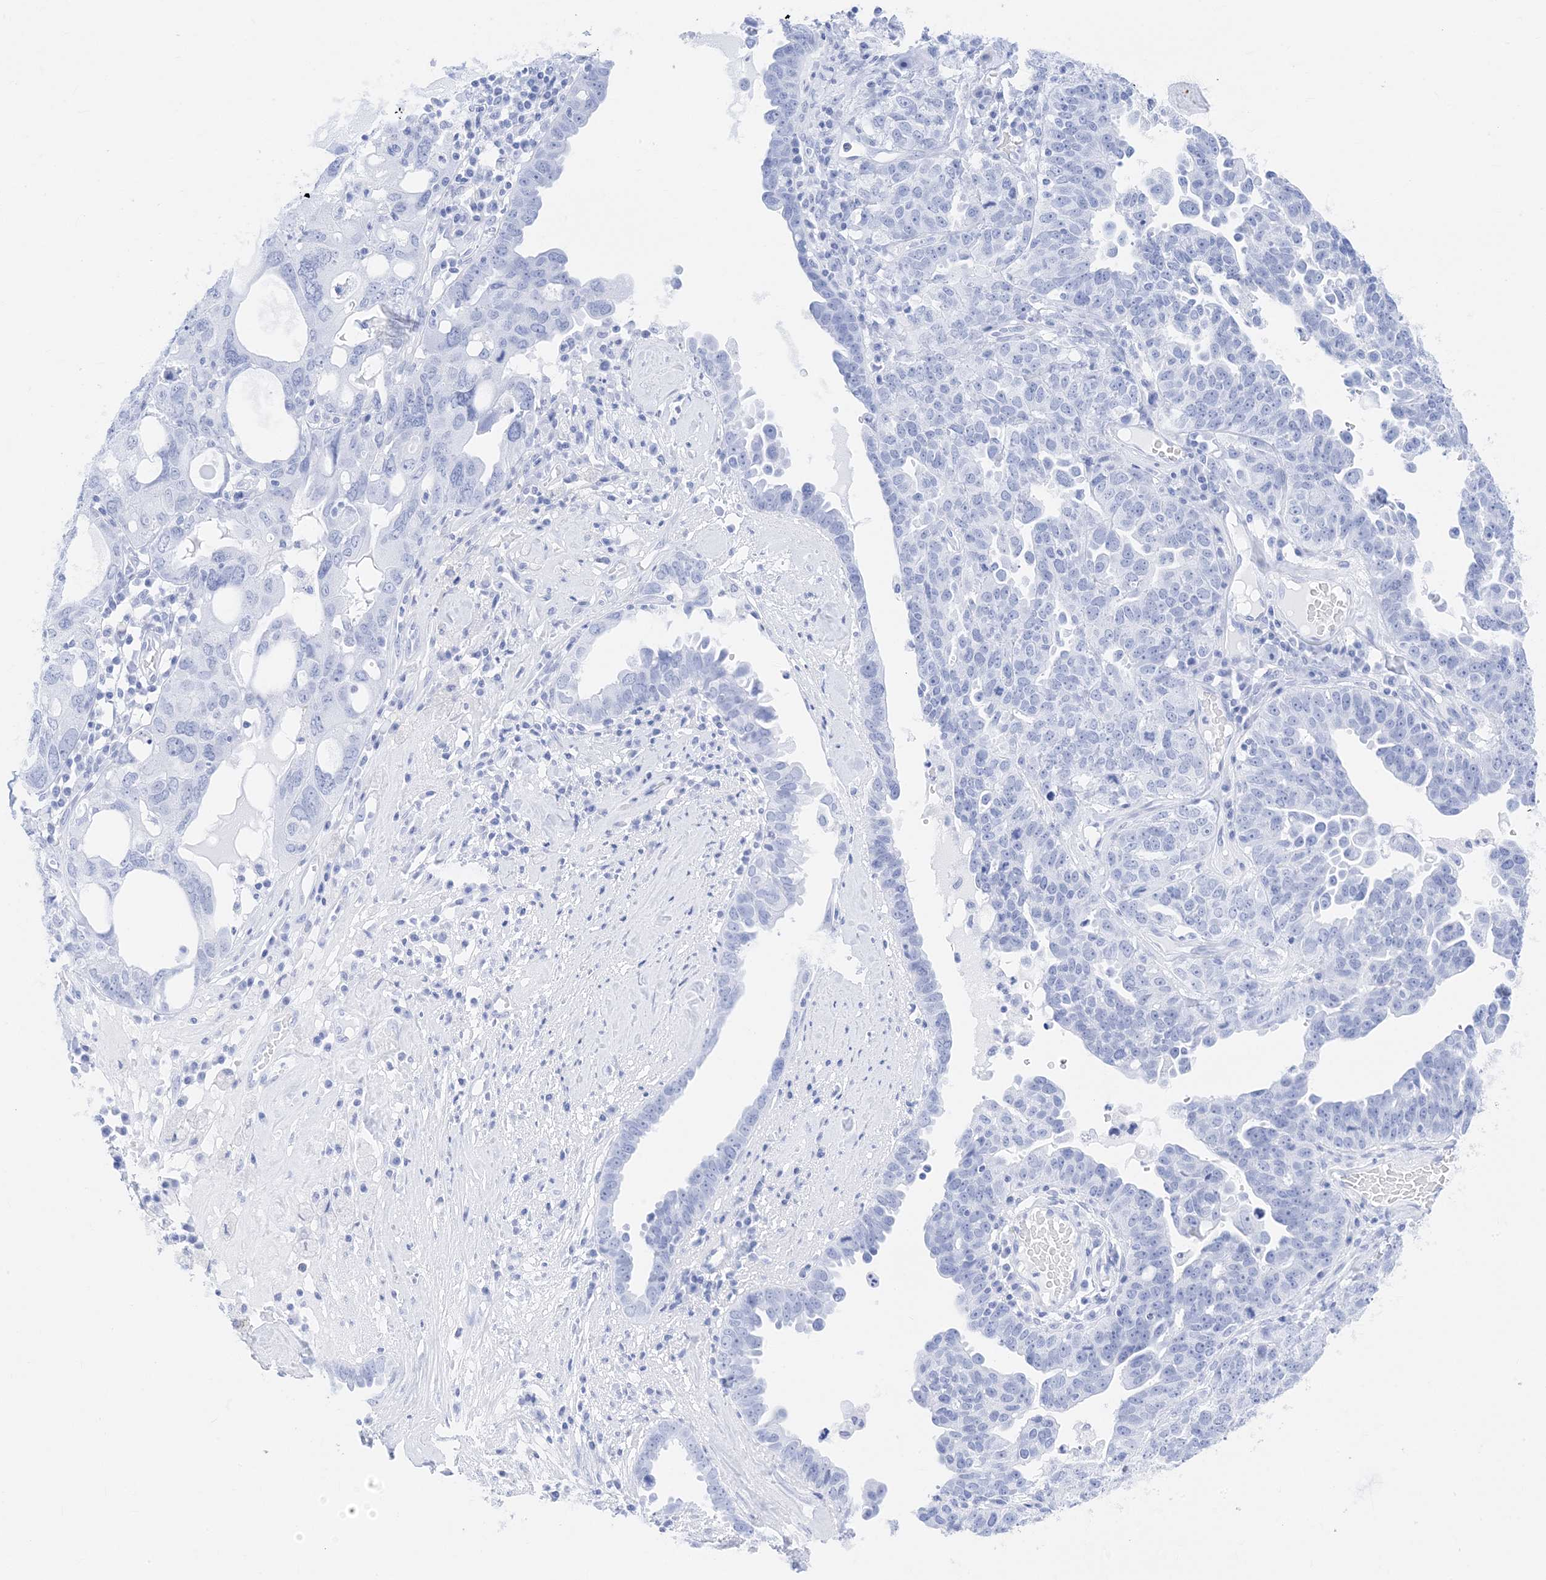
{"staining": {"intensity": "negative", "quantity": "none", "location": "none"}, "tissue": "ovarian cancer", "cell_type": "Tumor cells", "image_type": "cancer", "snomed": [{"axis": "morphology", "description": "Carcinoma, endometroid"}, {"axis": "topography", "description": "Ovary"}], "caption": "A micrograph of ovarian cancer stained for a protein exhibits no brown staining in tumor cells.", "gene": "MUC17", "patient": {"sex": "female", "age": 62}}